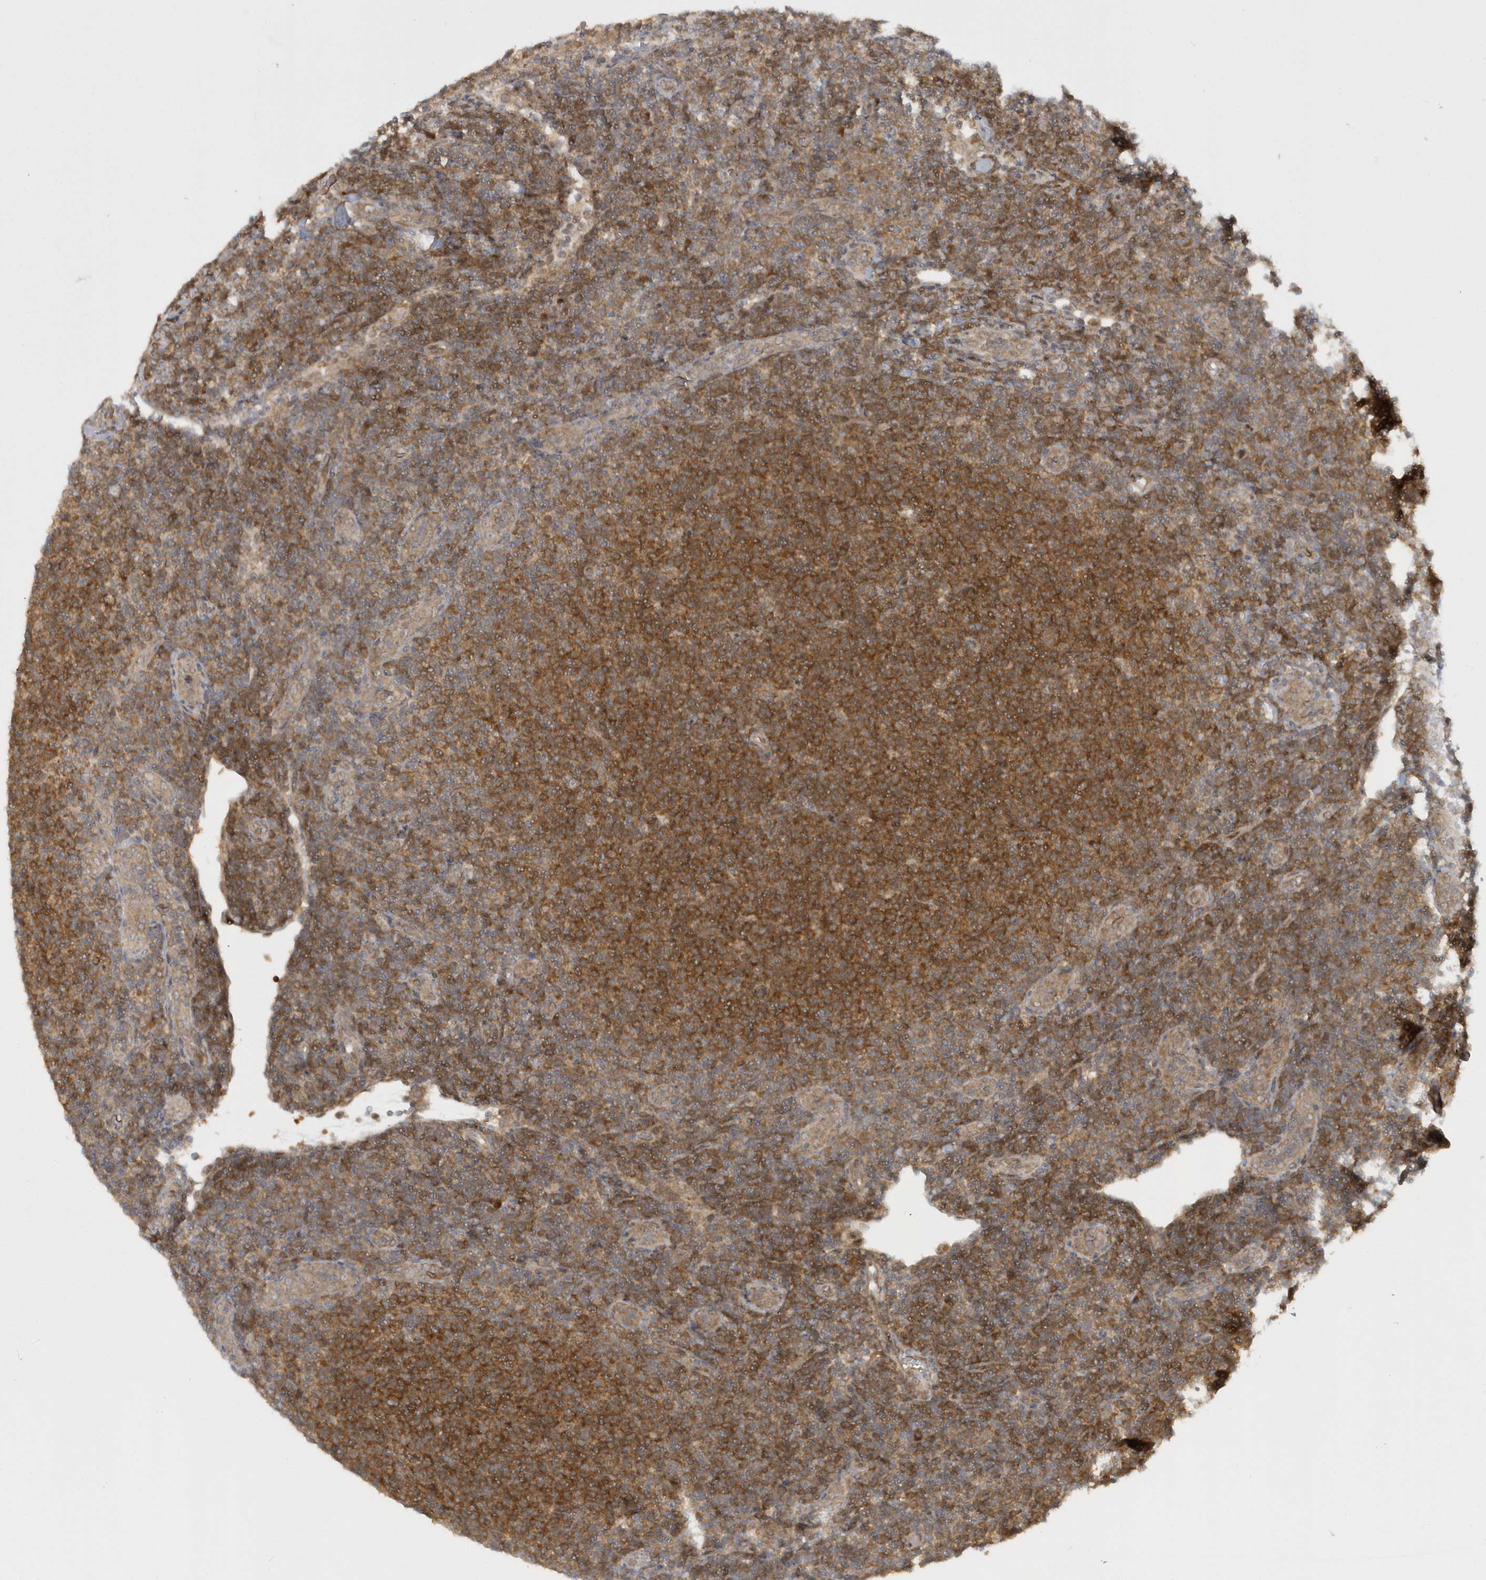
{"staining": {"intensity": "strong", "quantity": "25%-75%", "location": "cytoplasmic/membranous"}, "tissue": "lymphoma", "cell_type": "Tumor cells", "image_type": "cancer", "snomed": [{"axis": "morphology", "description": "Malignant lymphoma, non-Hodgkin's type, Low grade"}, {"axis": "topography", "description": "Lymph node"}], "caption": "Malignant lymphoma, non-Hodgkin's type (low-grade) stained for a protein (brown) demonstrates strong cytoplasmic/membranous positive positivity in approximately 25%-75% of tumor cells.", "gene": "ATG4A", "patient": {"sex": "male", "age": 66}}